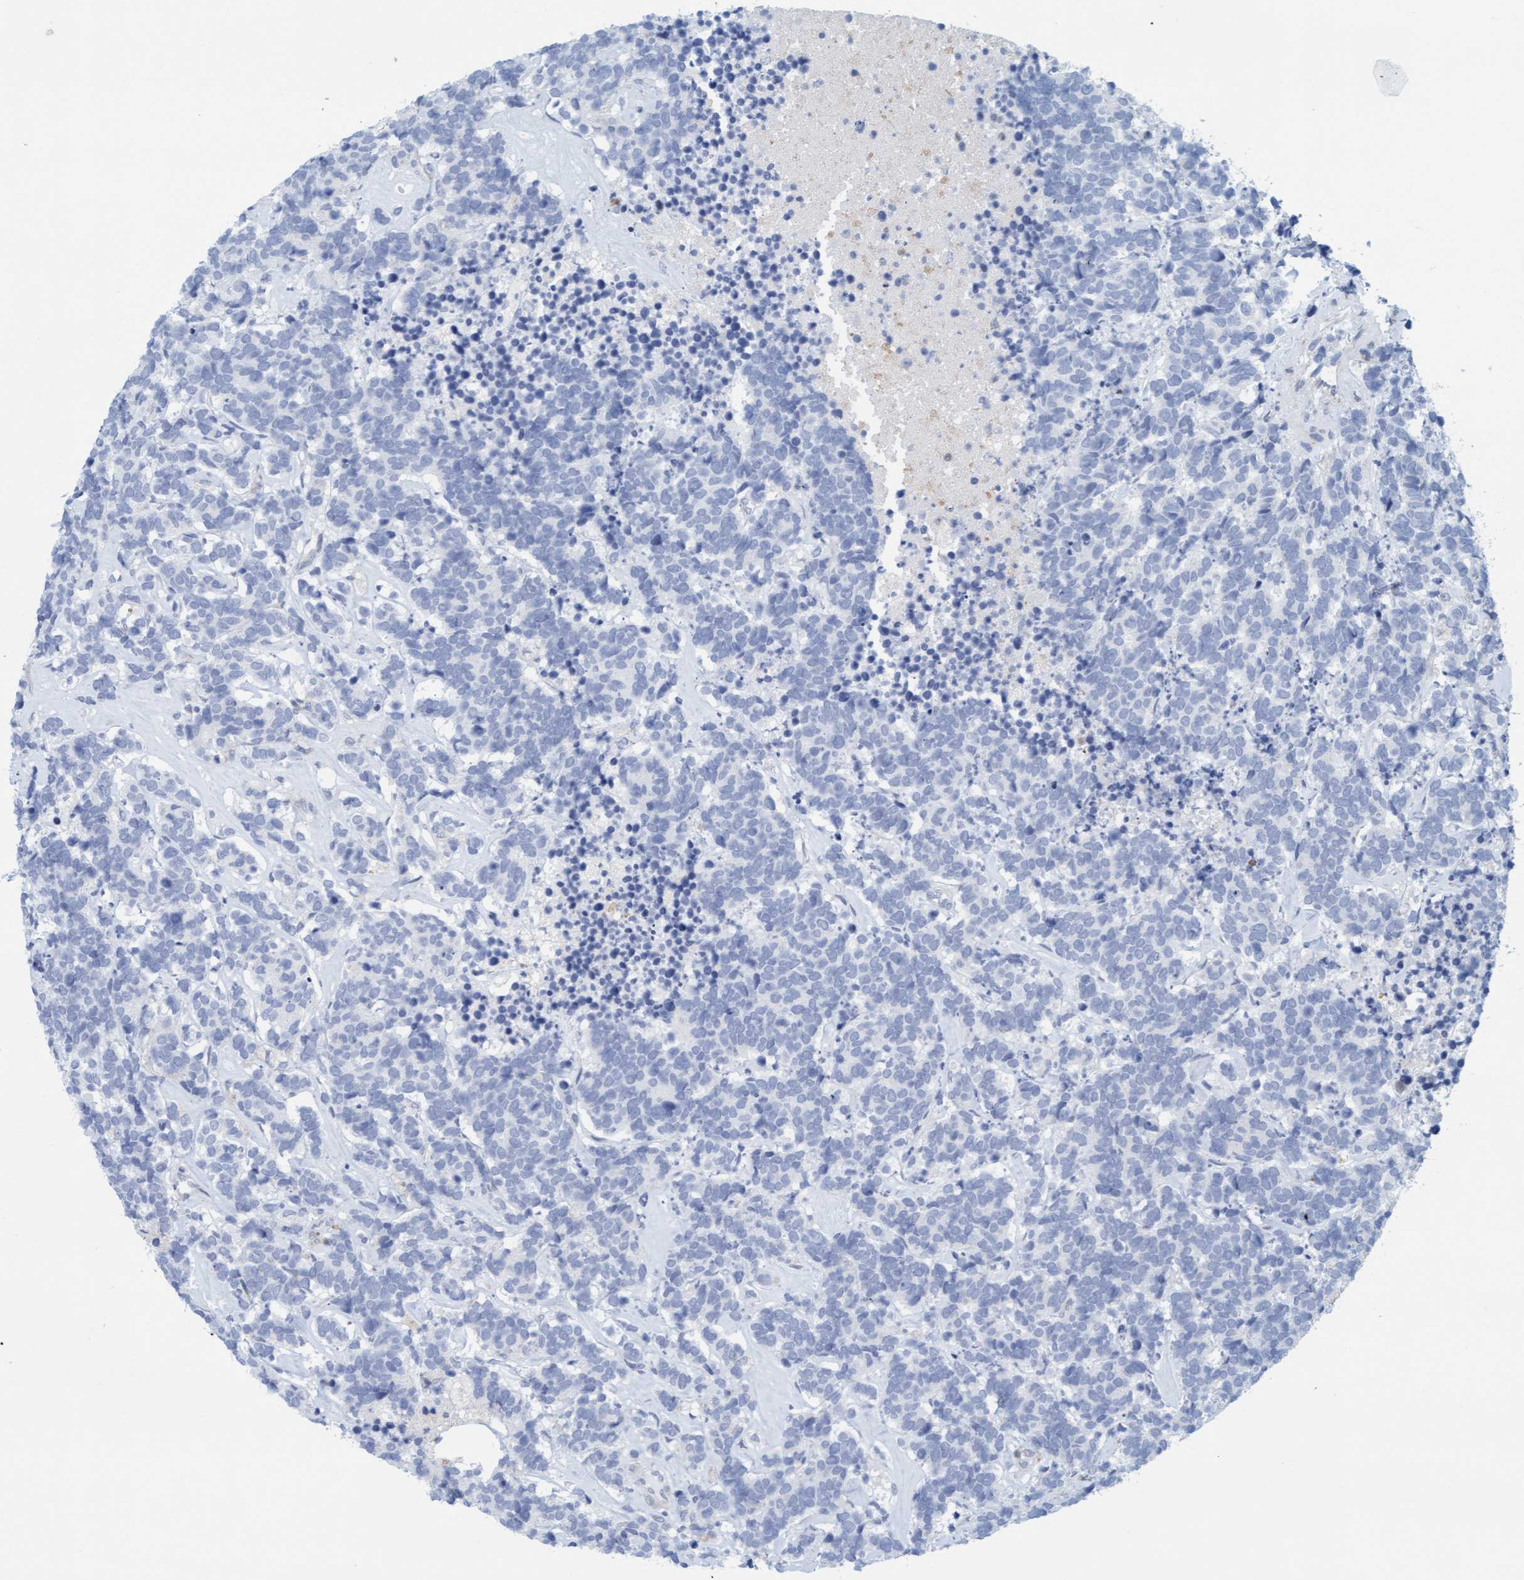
{"staining": {"intensity": "negative", "quantity": "none", "location": "none"}, "tissue": "carcinoid", "cell_type": "Tumor cells", "image_type": "cancer", "snomed": [{"axis": "morphology", "description": "Carcinoma, NOS"}, {"axis": "morphology", "description": "Carcinoid, malignant, NOS"}, {"axis": "topography", "description": "Urinary bladder"}], "caption": "This is an IHC photomicrograph of carcinoma. There is no staining in tumor cells.", "gene": "SLC28A3", "patient": {"sex": "male", "age": 57}}